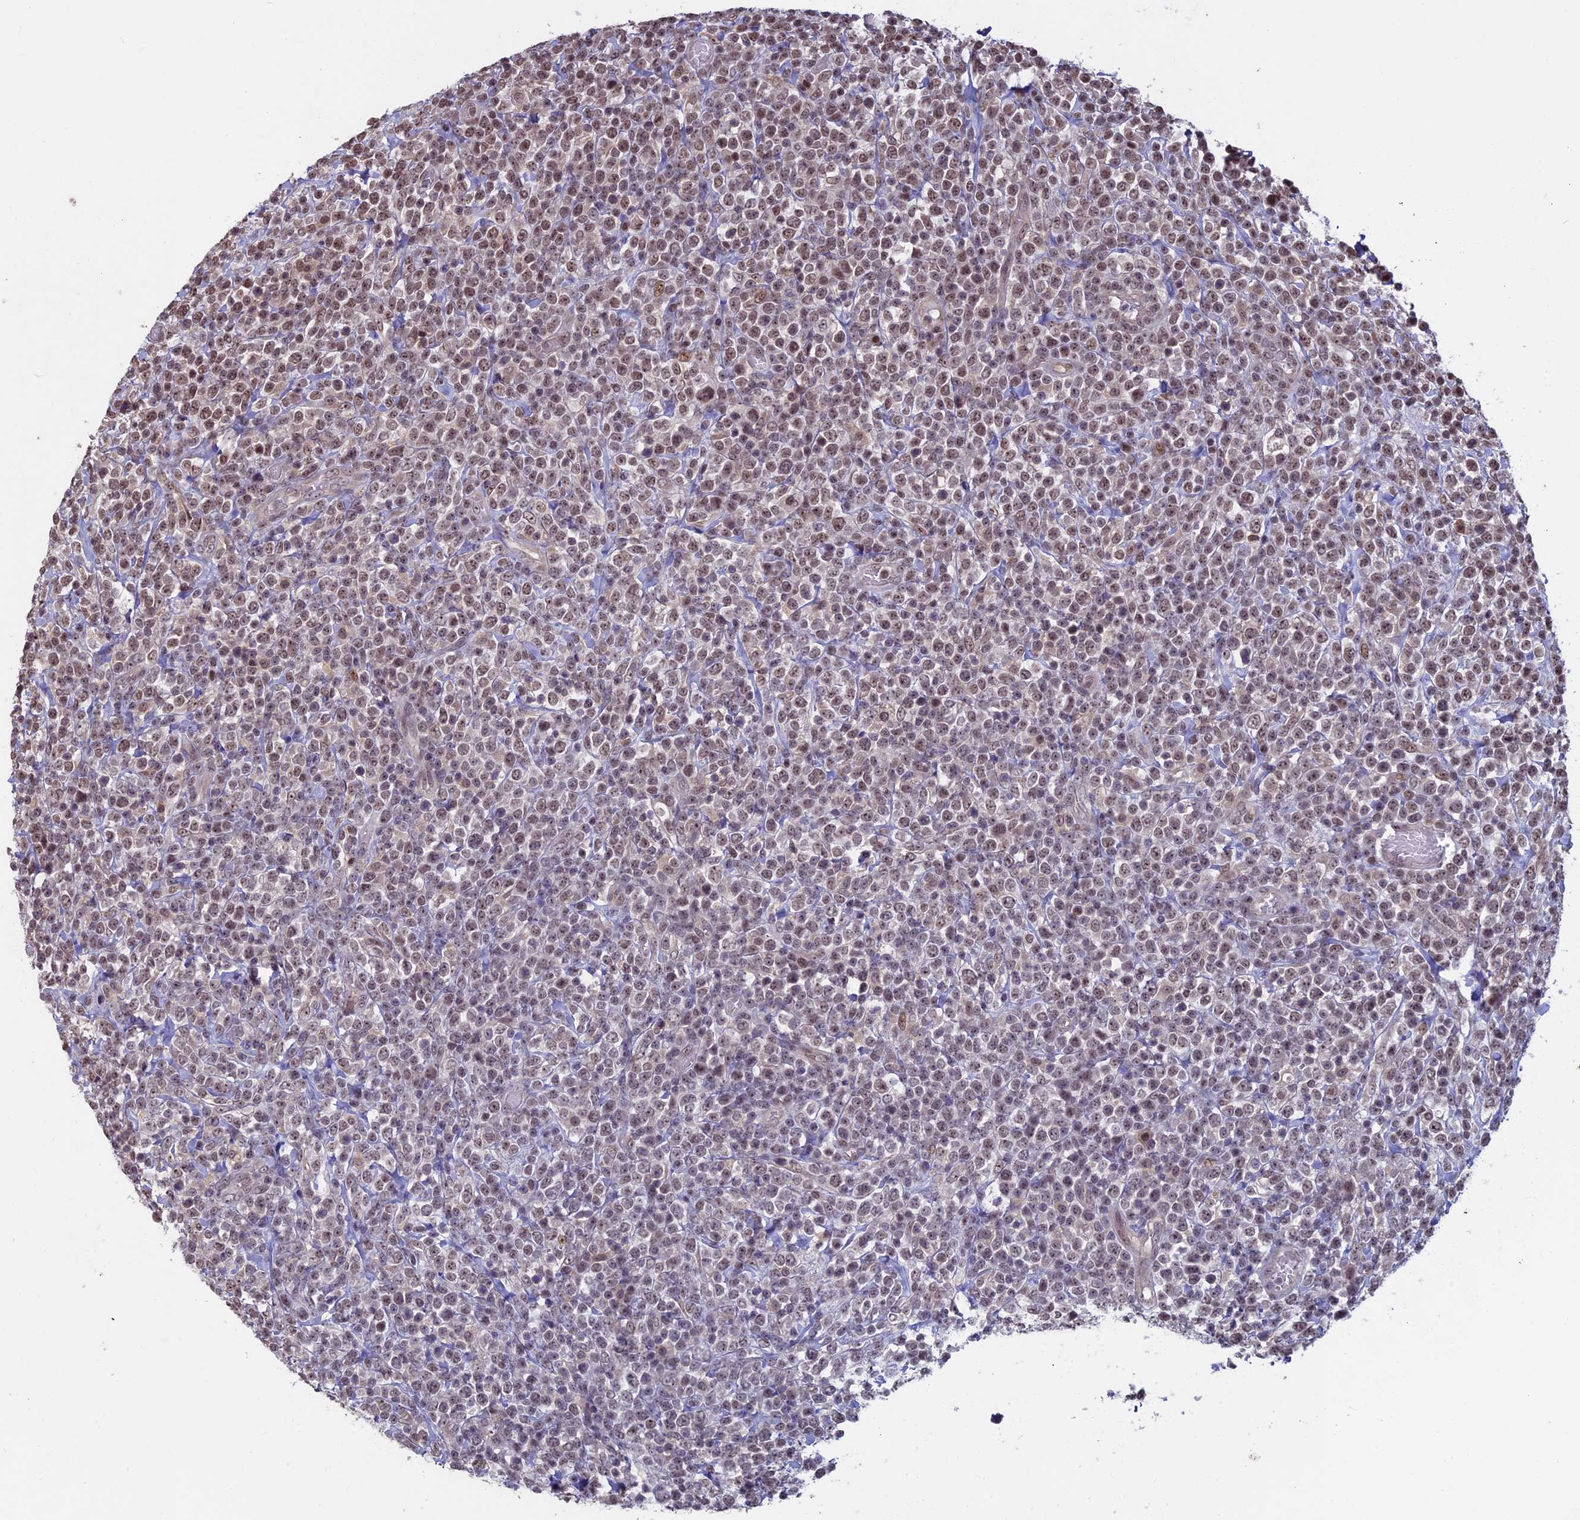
{"staining": {"intensity": "moderate", "quantity": "25%-75%", "location": "nuclear"}, "tissue": "lymphoma", "cell_type": "Tumor cells", "image_type": "cancer", "snomed": [{"axis": "morphology", "description": "Malignant lymphoma, non-Hodgkin's type, High grade"}, {"axis": "topography", "description": "Colon"}], "caption": "Human malignant lymphoma, non-Hodgkin's type (high-grade) stained with a brown dye demonstrates moderate nuclear positive staining in approximately 25%-75% of tumor cells.", "gene": "SPIRE1", "patient": {"sex": "female", "age": 53}}